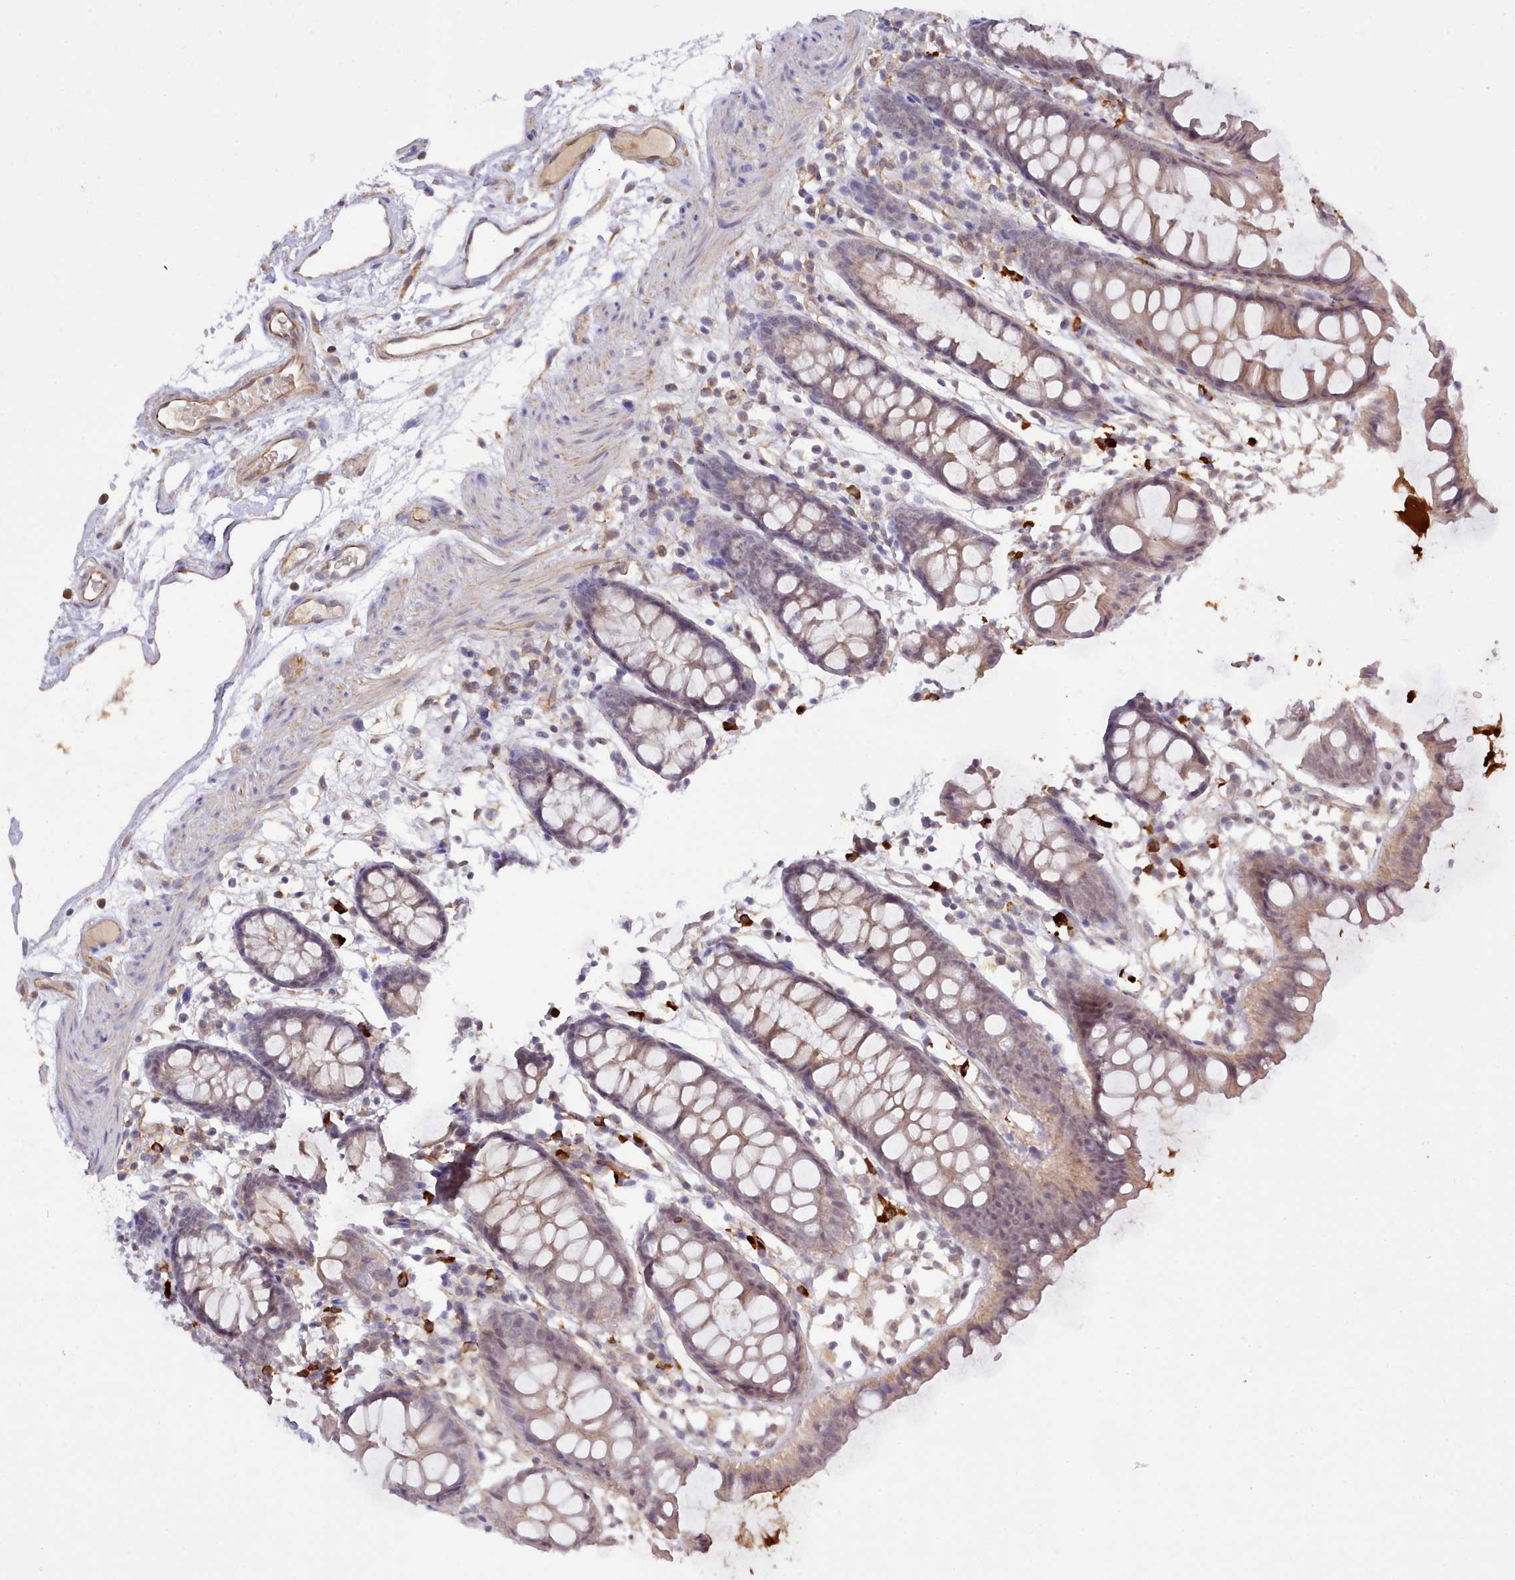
{"staining": {"intensity": "moderate", "quantity": ">75%", "location": "cytoplasmic/membranous"}, "tissue": "colon", "cell_type": "Endothelial cells", "image_type": "normal", "snomed": [{"axis": "morphology", "description": "Normal tissue, NOS"}, {"axis": "topography", "description": "Colon"}], "caption": "Immunohistochemistry (IHC) staining of unremarkable colon, which displays medium levels of moderate cytoplasmic/membranous staining in approximately >75% of endothelial cells indicating moderate cytoplasmic/membranous protein expression. The staining was performed using DAB (brown) for protein detection and nuclei were counterstained in hematoxylin (blue).", "gene": "ZC3H13", "patient": {"sex": "female", "age": 84}}